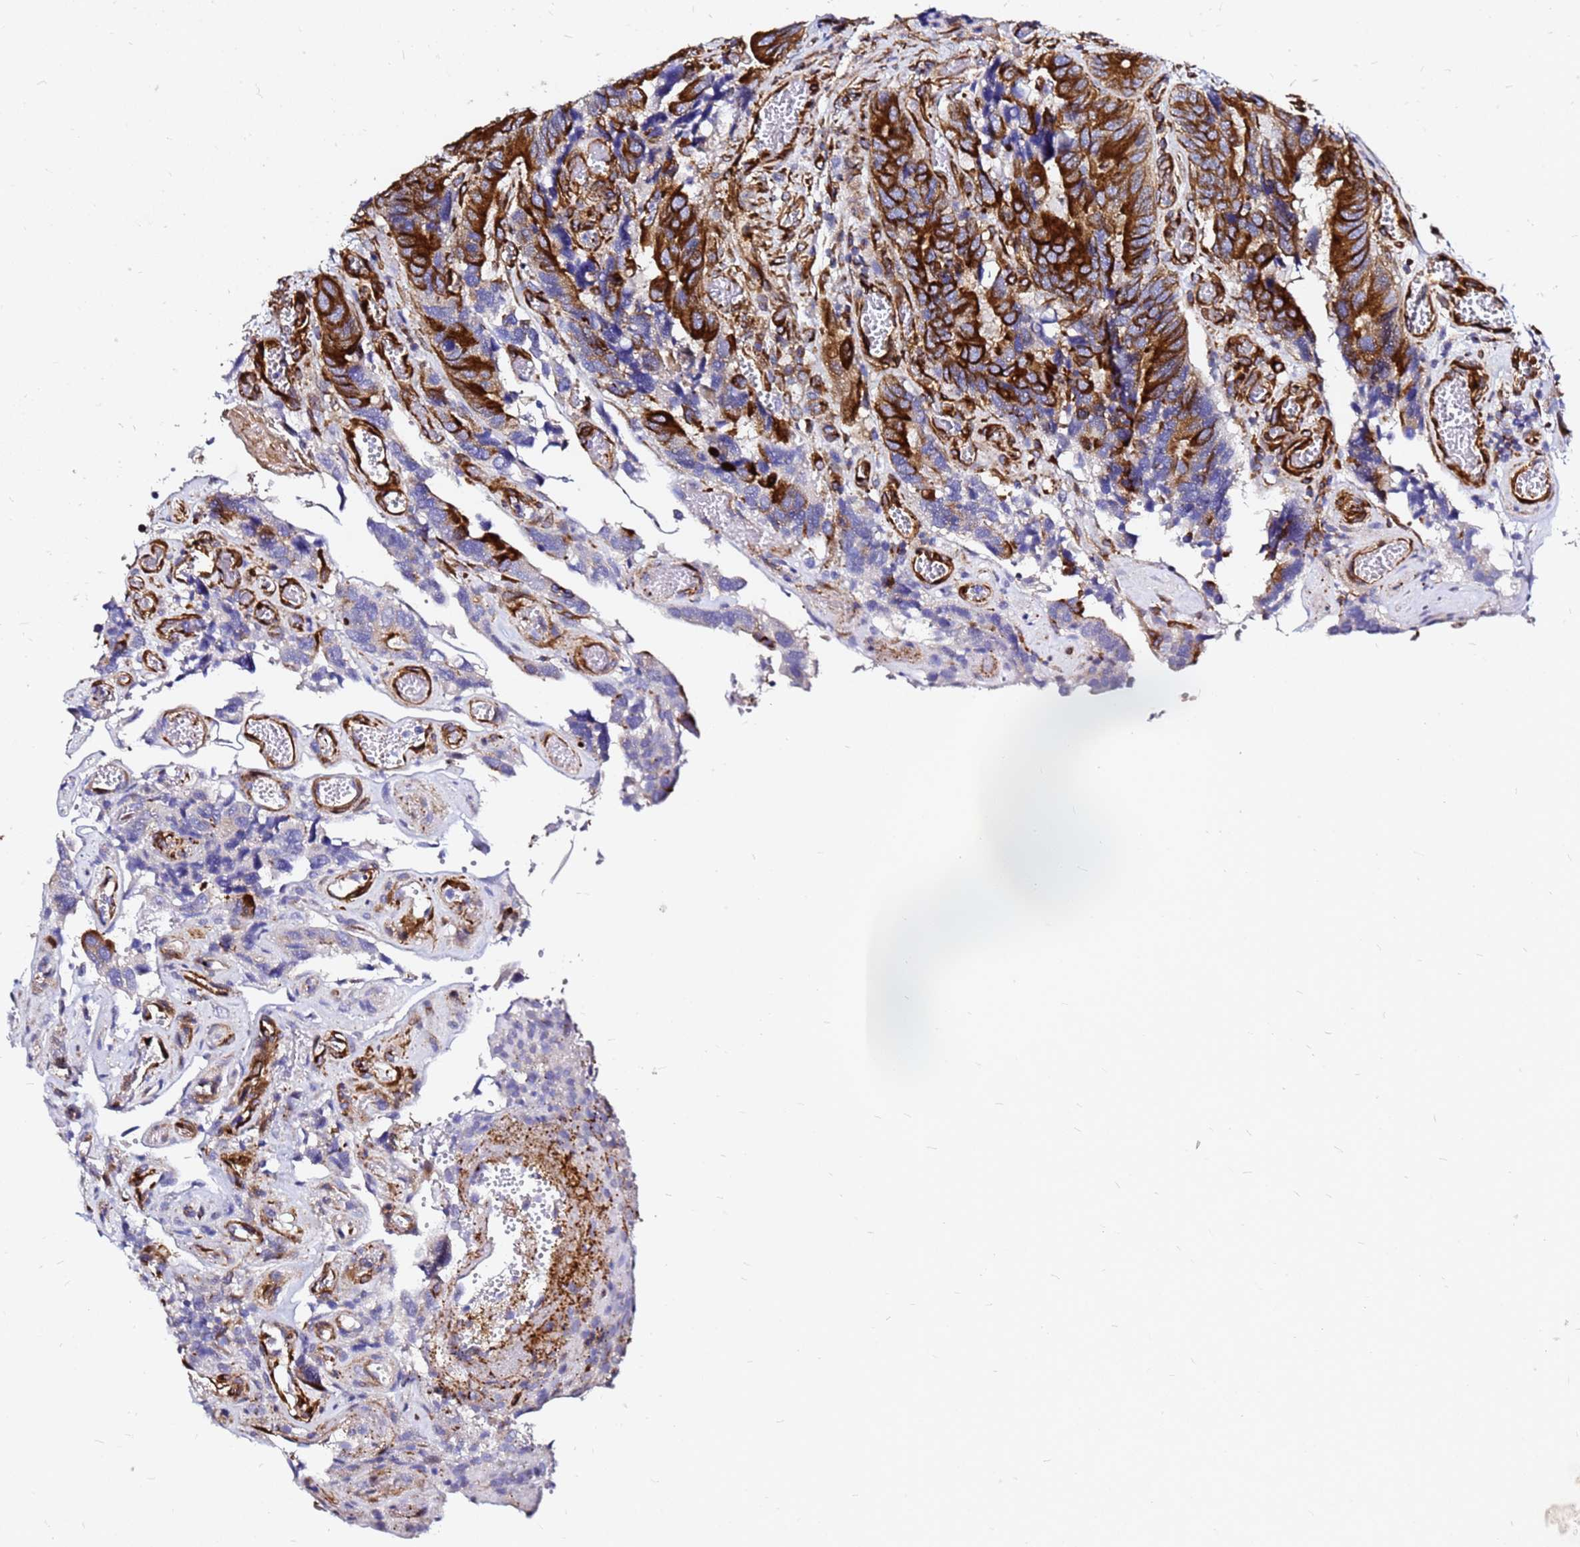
{"staining": {"intensity": "strong", "quantity": ">75%", "location": "cytoplasmic/membranous"}, "tissue": "colorectal cancer", "cell_type": "Tumor cells", "image_type": "cancer", "snomed": [{"axis": "morphology", "description": "Adenocarcinoma, NOS"}, {"axis": "topography", "description": "Colon"}], "caption": "This is an image of immunohistochemistry staining of adenocarcinoma (colorectal), which shows strong positivity in the cytoplasmic/membranous of tumor cells.", "gene": "TUBA8", "patient": {"sex": "male", "age": 84}}